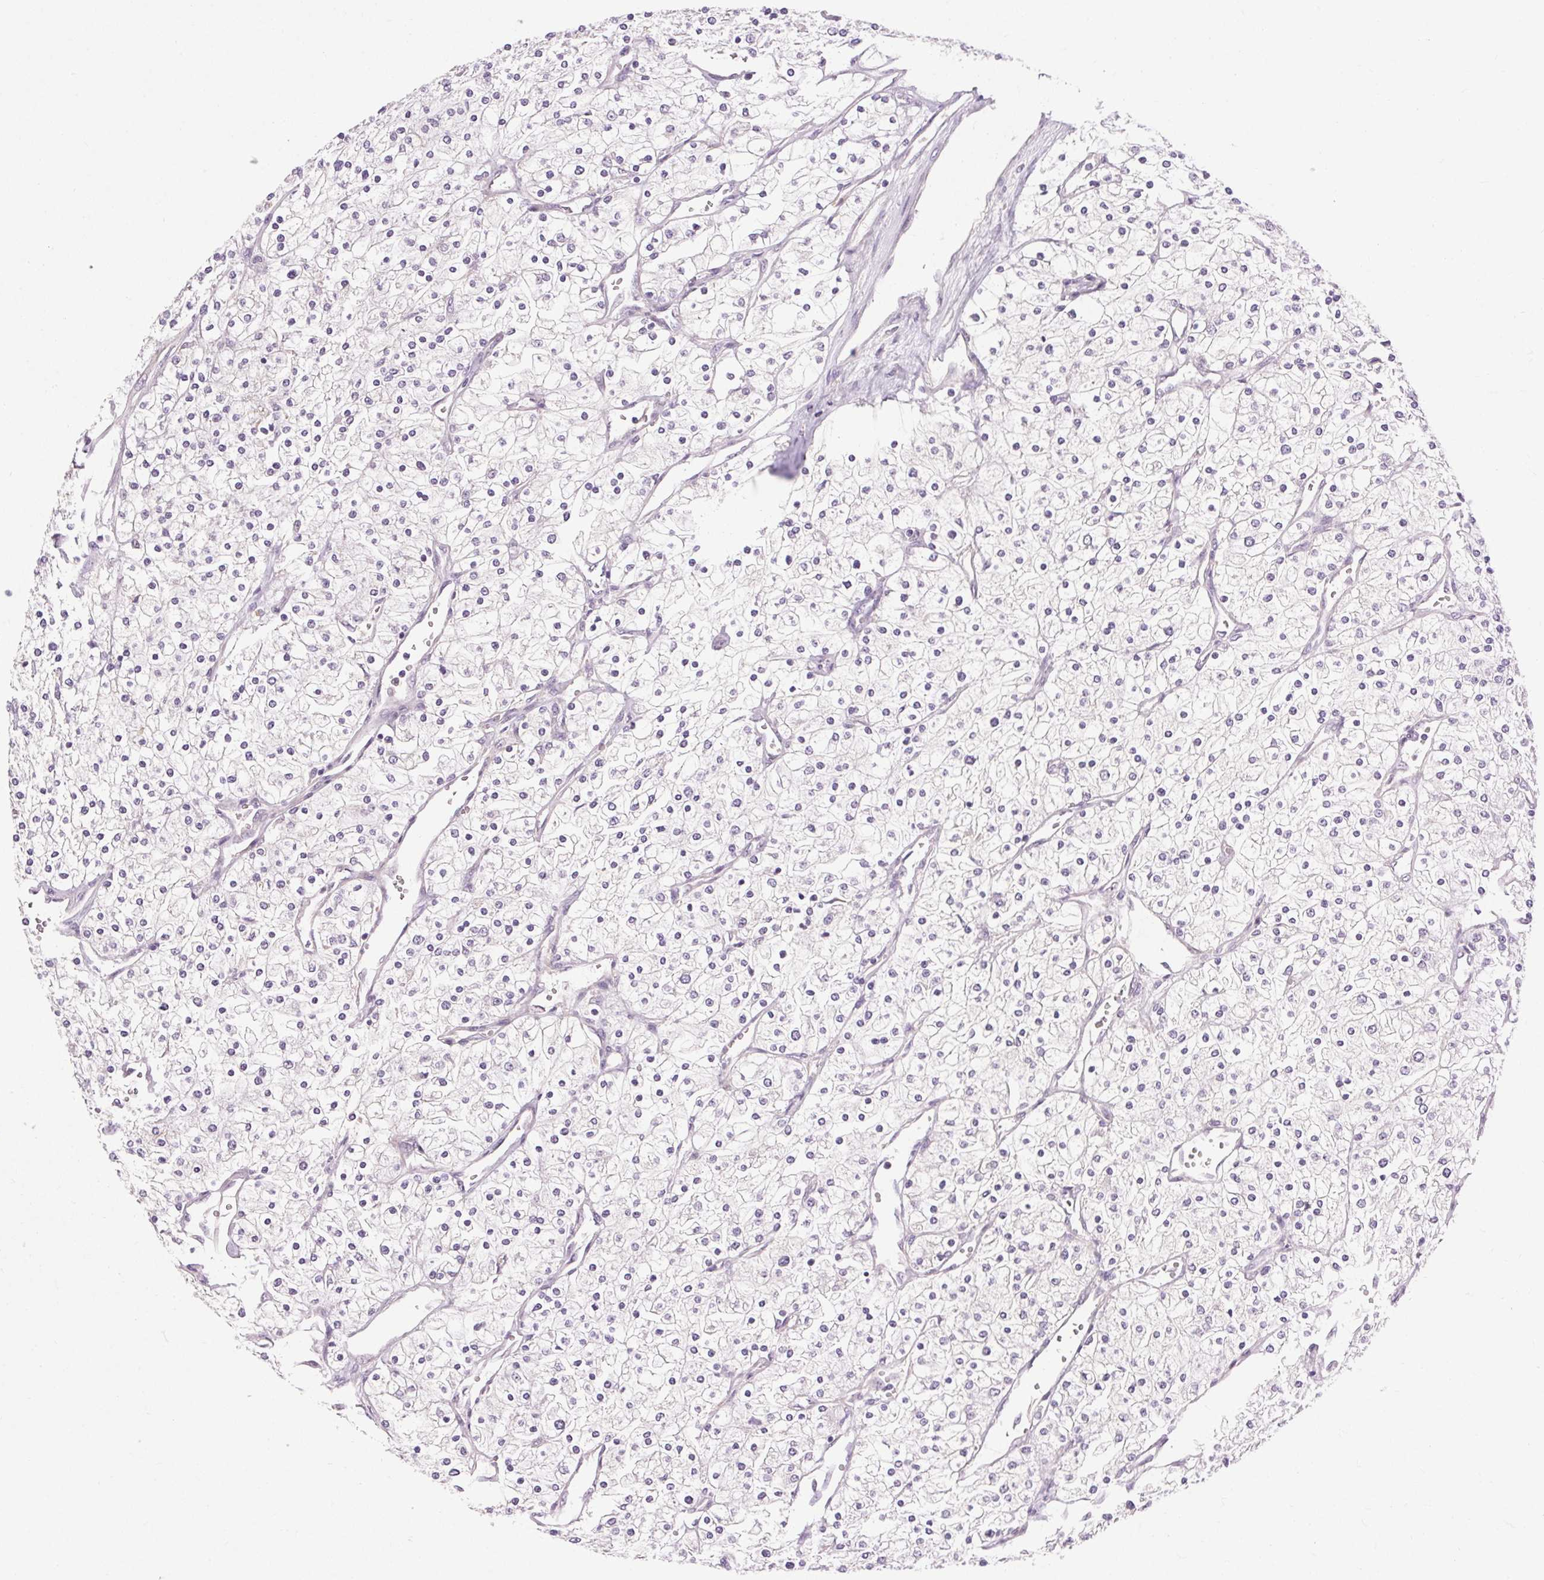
{"staining": {"intensity": "negative", "quantity": "none", "location": "none"}, "tissue": "renal cancer", "cell_type": "Tumor cells", "image_type": "cancer", "snomed": [{"axis": "morphology", "description": "Adenocarcinoma, NOS"}, {"axis": "topography", "description": "Kidney"}], "caption": "Image shows no significant protein positivity in tumor cells of renal adenocarcinoma.", "gene": "TM6SF1", "patient": {"sex": "male", "age": 80}}